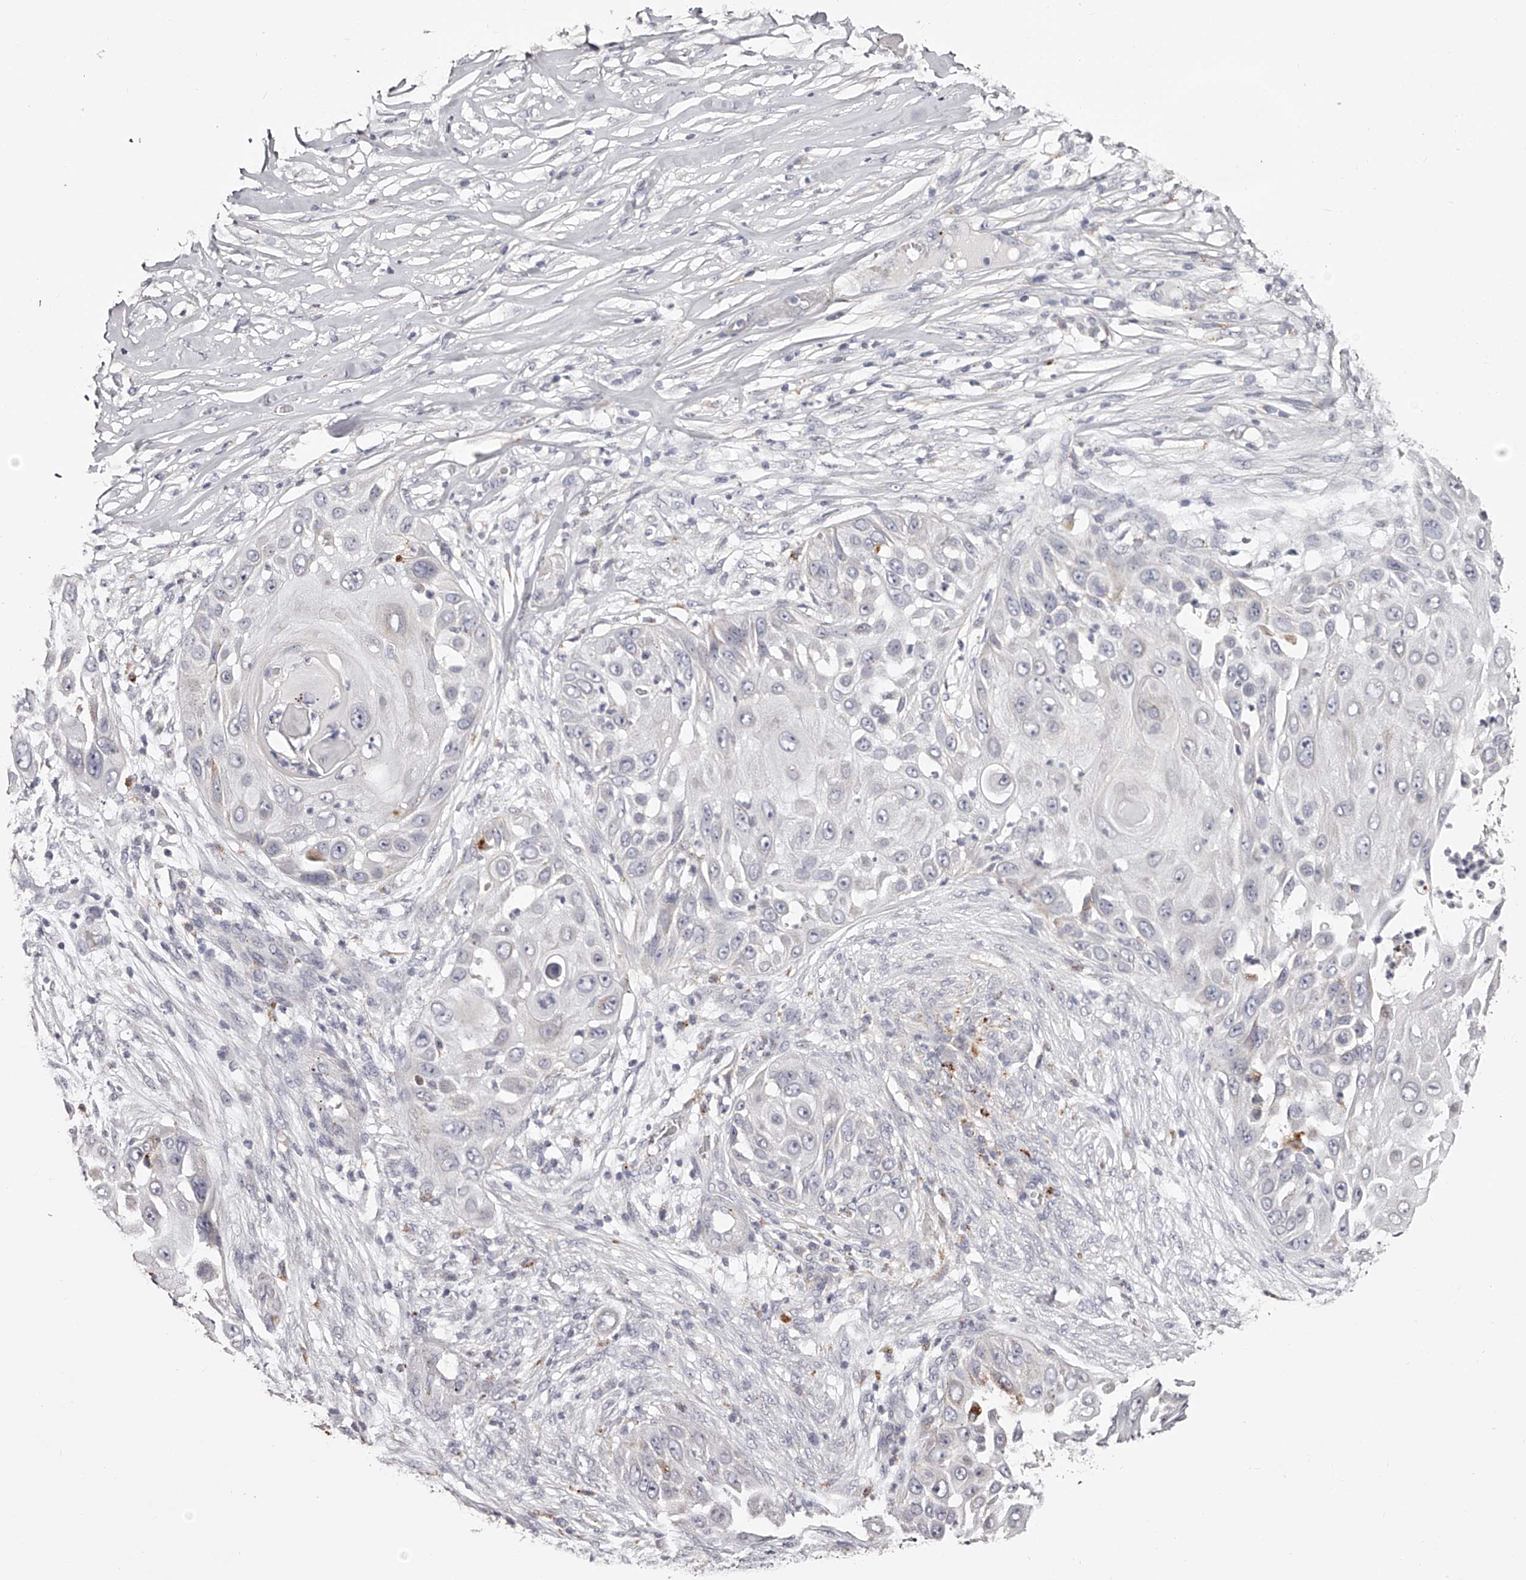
{"staining": {"intensity": "negative", "quantity": "none", "location": "none"}, "tissue": "skin cancer", "cell_type": "Tumor cells", "image_type": "cancer", "snomed": [{"axis": "morphology", "description": "Squamous cell carcinoma, NOS"}, {"axis": "topography", "description": "Skin"}], "caption": "Immunohistochemistry of squamous cell carcinoma (skin) demonstrates no positivity in tumor cells. The staining is performed using DAB brown chromogen with nuclei counter-stained in using hematoxylin.", "gene": "SLC35D3", "patient": {"sex": "female", "age": 44}}